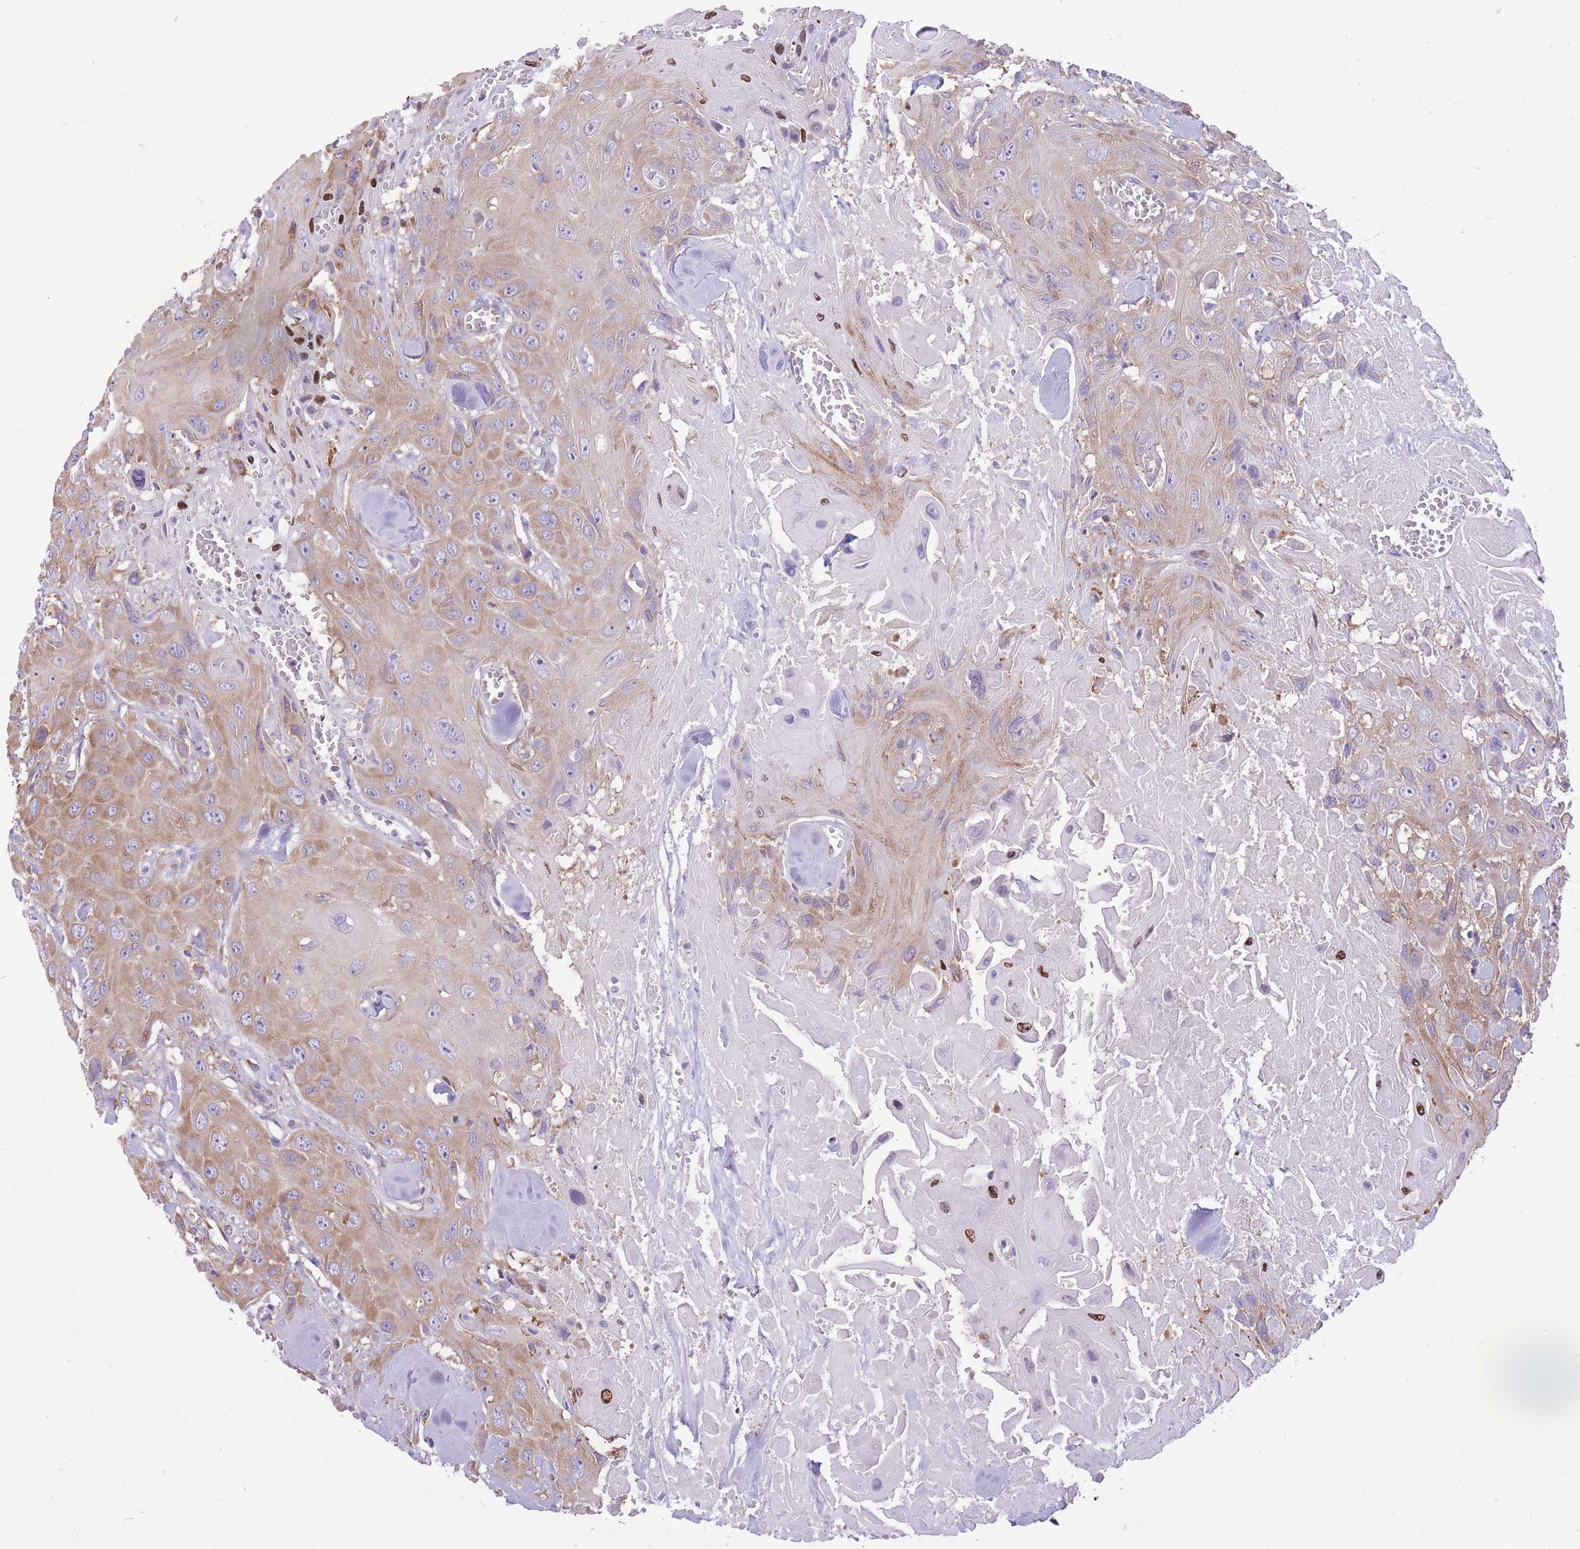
{"staining": {"intensity": "moderate", "quantity": "25%-75%", "location": "cytoplasmic/membranous"}, "tissue": "head and neck cancer", "cell_type": "Tumor cells", "image_type": "cancer", "snomed": [{"axis": "morphology", "description": "Squamous cell carcinoma, NOS"}, {"axis": "topography", "description": "Head-Neck"}], "caption": "Protein expression by IHC demonstrates moderate cytoplasmic/membranous staining in about 25%-75% of tumor cells in head and neck squamous cell carcinoma. The staining is performed using DAB (3,3'-diaminobenzidine) brown chromogen to label protein expression. The nuclei are counter-stained blue using hematoxylin.", "gene": "ZNF501", "patient": {"sex": "male", "age": 81}}